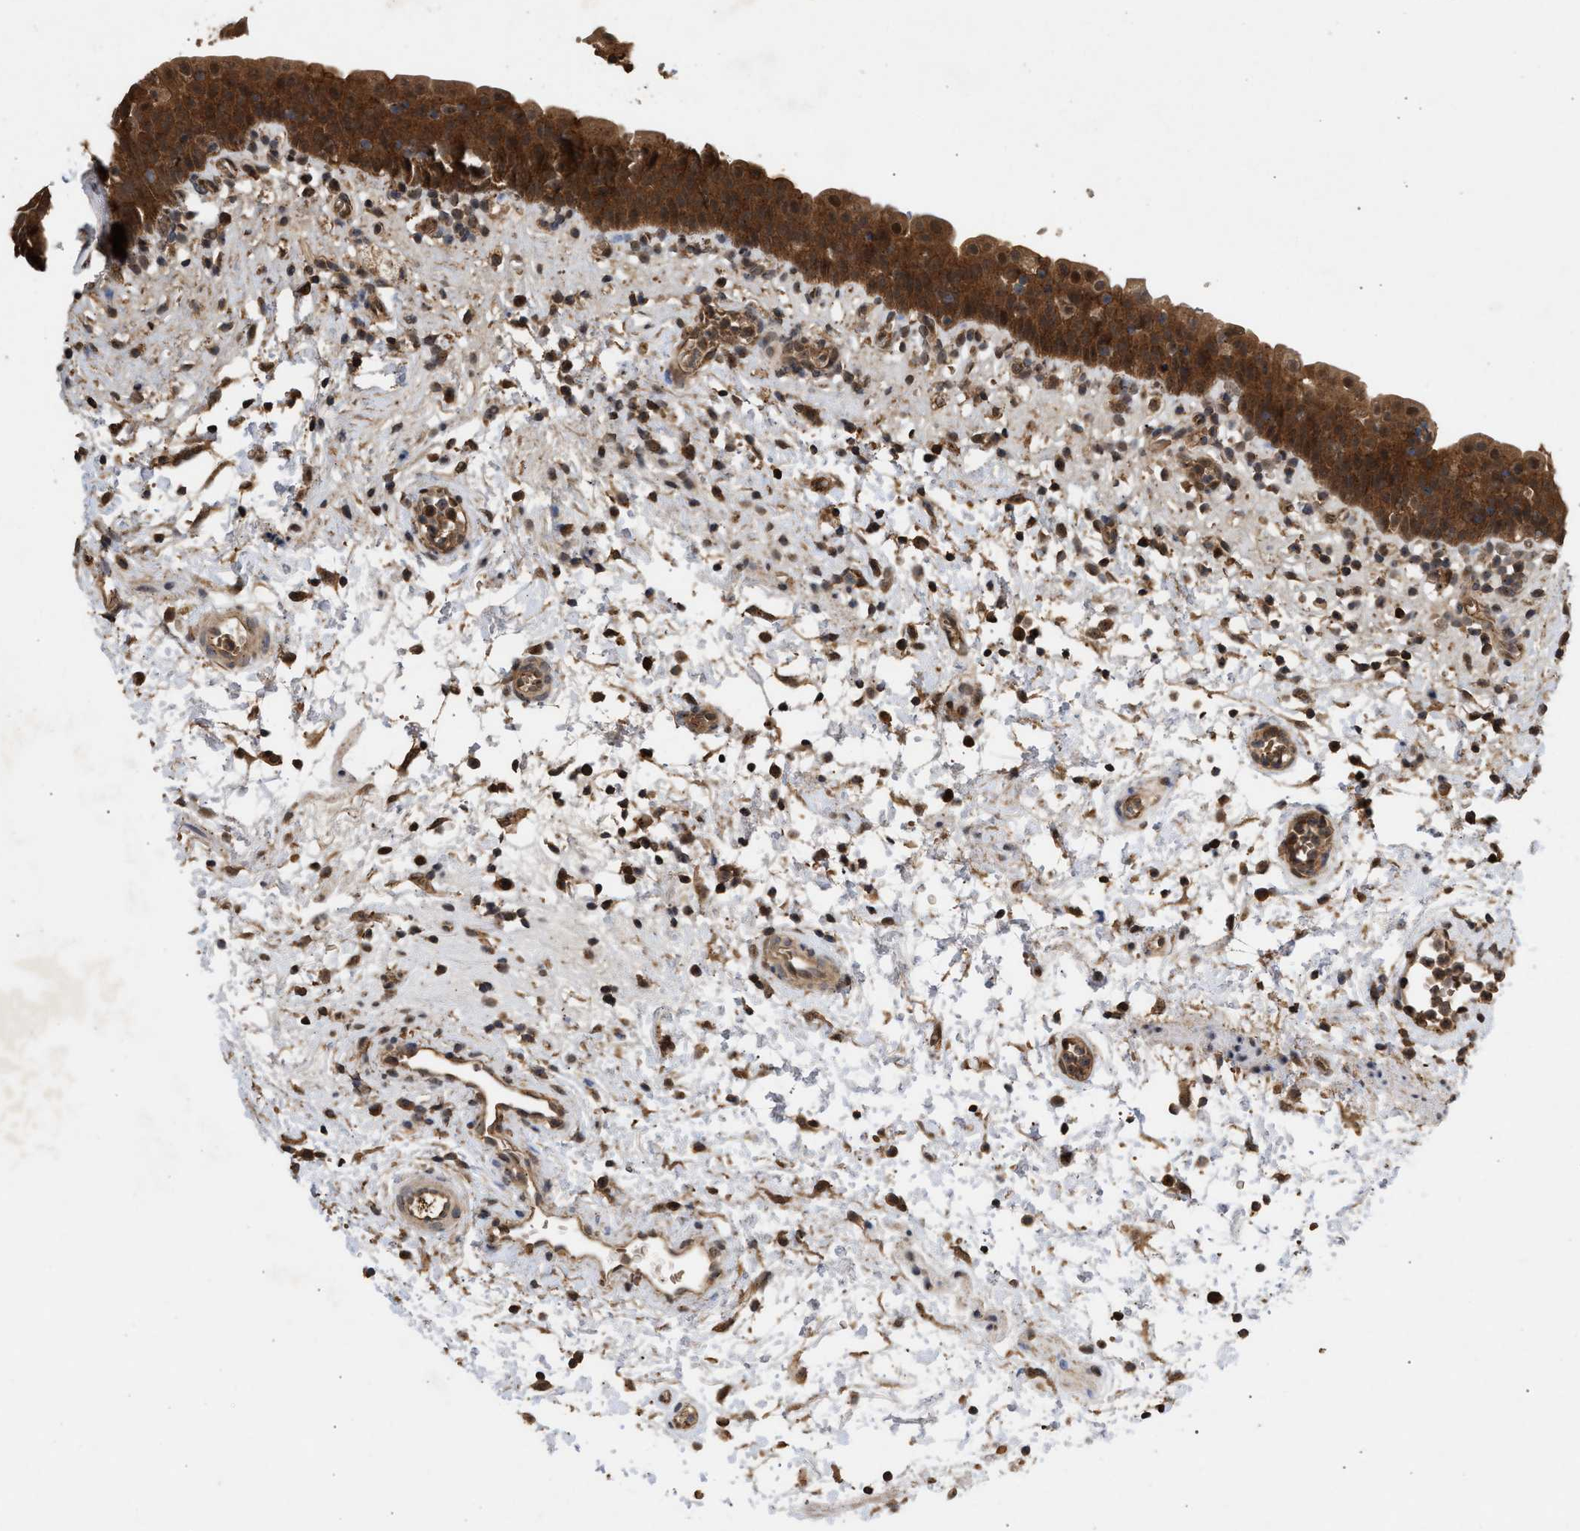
{"staining": {"intensity": "strong", "quantity": ">75%", "location": "cytoplasmic/membranous,nuclear"}, "tissue": "urinary bladder", "cell_type": "Urothelial cells", "image_type": "normal", "snomed": [{"axis": "morphology", "description": "Normal tissue, NOS"}, {"axis": "topography", "description": "Urinary bladder"}], "caption": "This histopathology image reveals immunohistochemistry staining of unremarkable human urinary bladder, with high strong cytoplasmic/membranous,nuclear positivity in about >75% of urothelial cells.", "gene": "FITM1", "patient": {"sex": "male", "age": 37}}